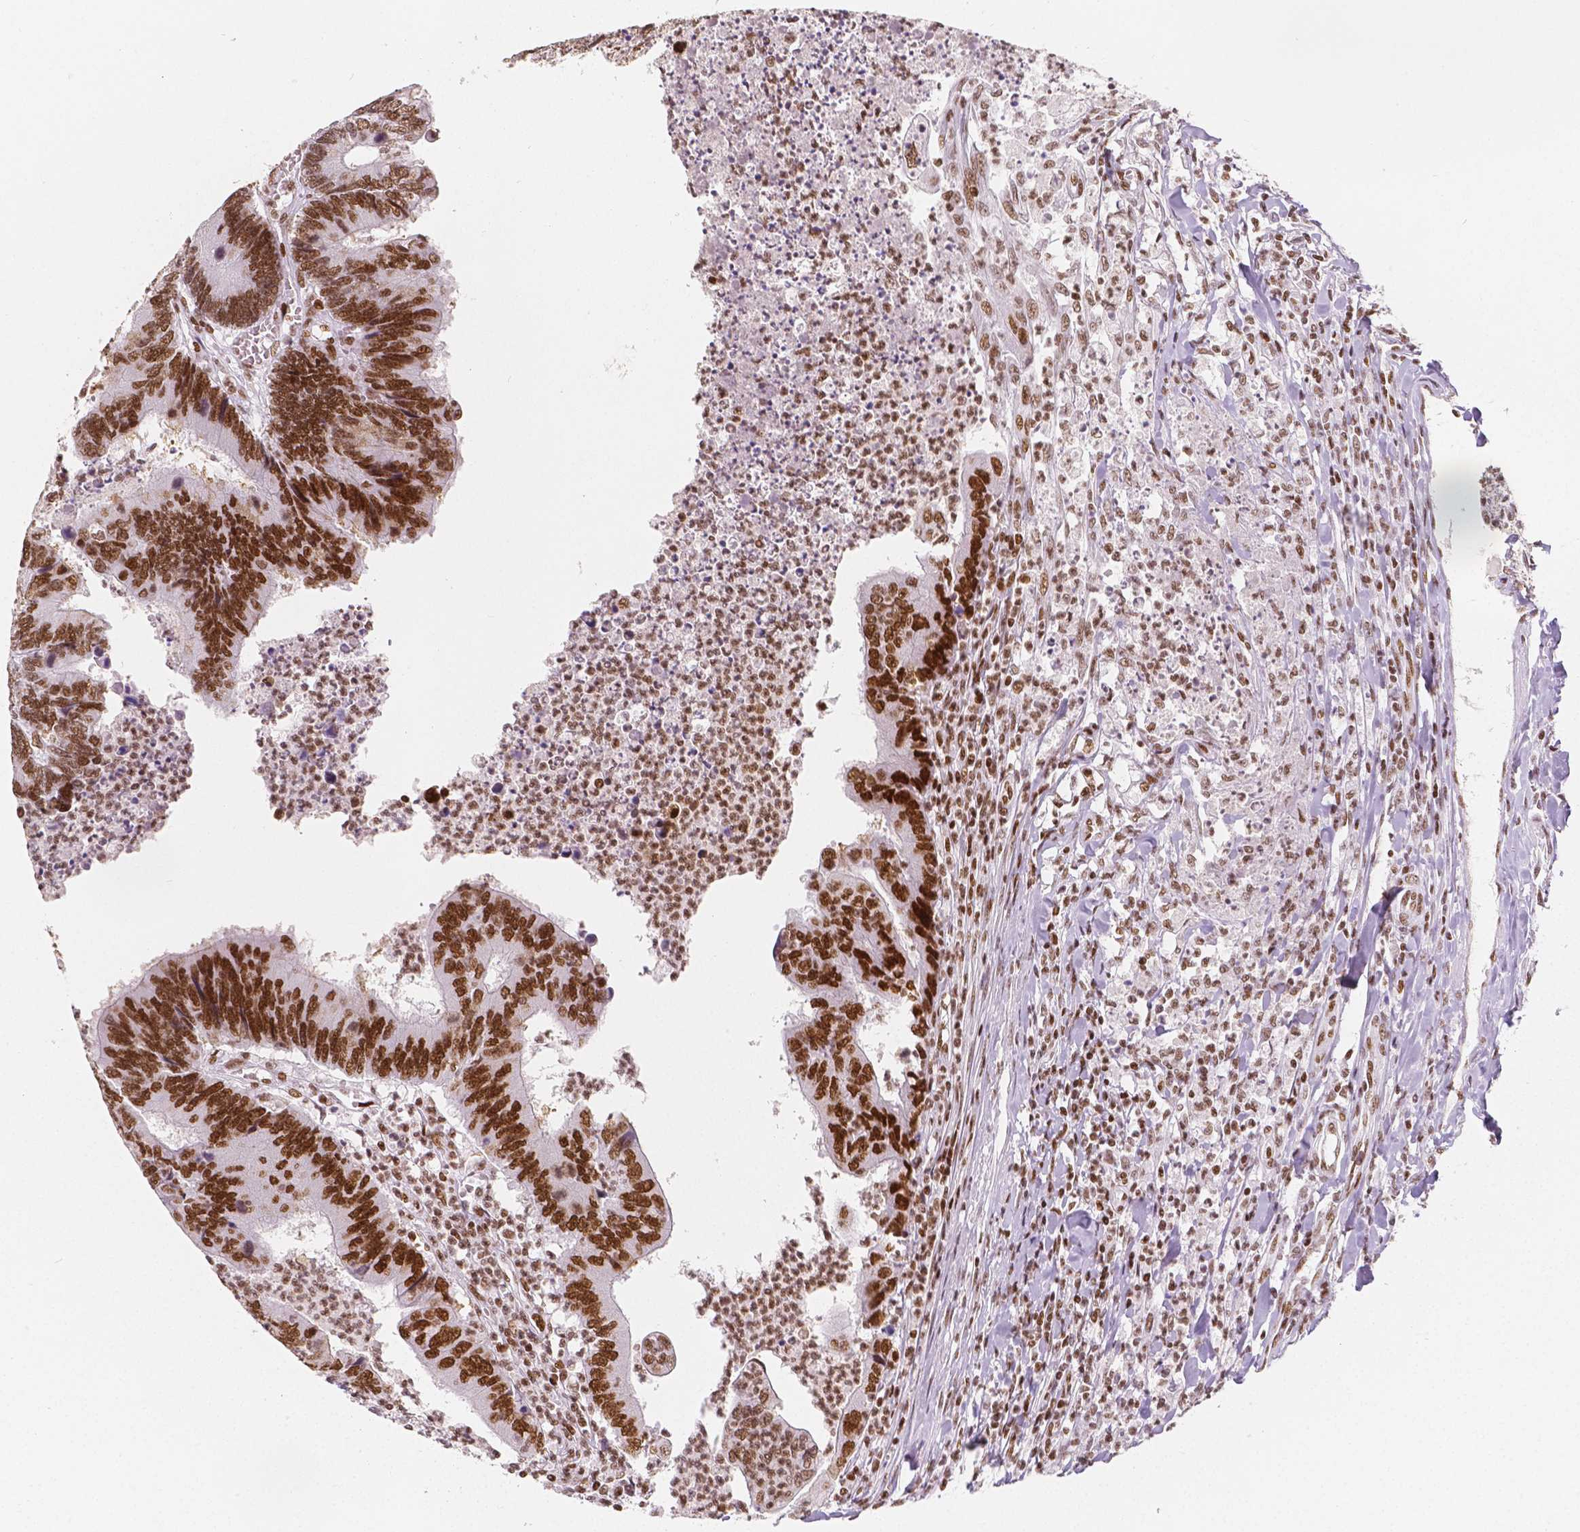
{"staining": {"intensity": "strong", "quantity": ">75%", "location": "nuclear"}, "tissue": "colorectal cancer", "cell_type": "Tumor cells", "image_type": "cancer", "snomed": [{"axis": "morphology", "description": "Adenocarcinoma, NOS"}, {"axis": "topography", "description": "Colon"}], "caption": "Colorectal adenocarcinoma stained with a brown dye demonstrates strong nuclear positive positivity in approximately >75% of tumor cells.", "gene": "HDAC1", "patient": {"sex": "female", "age": 67}}